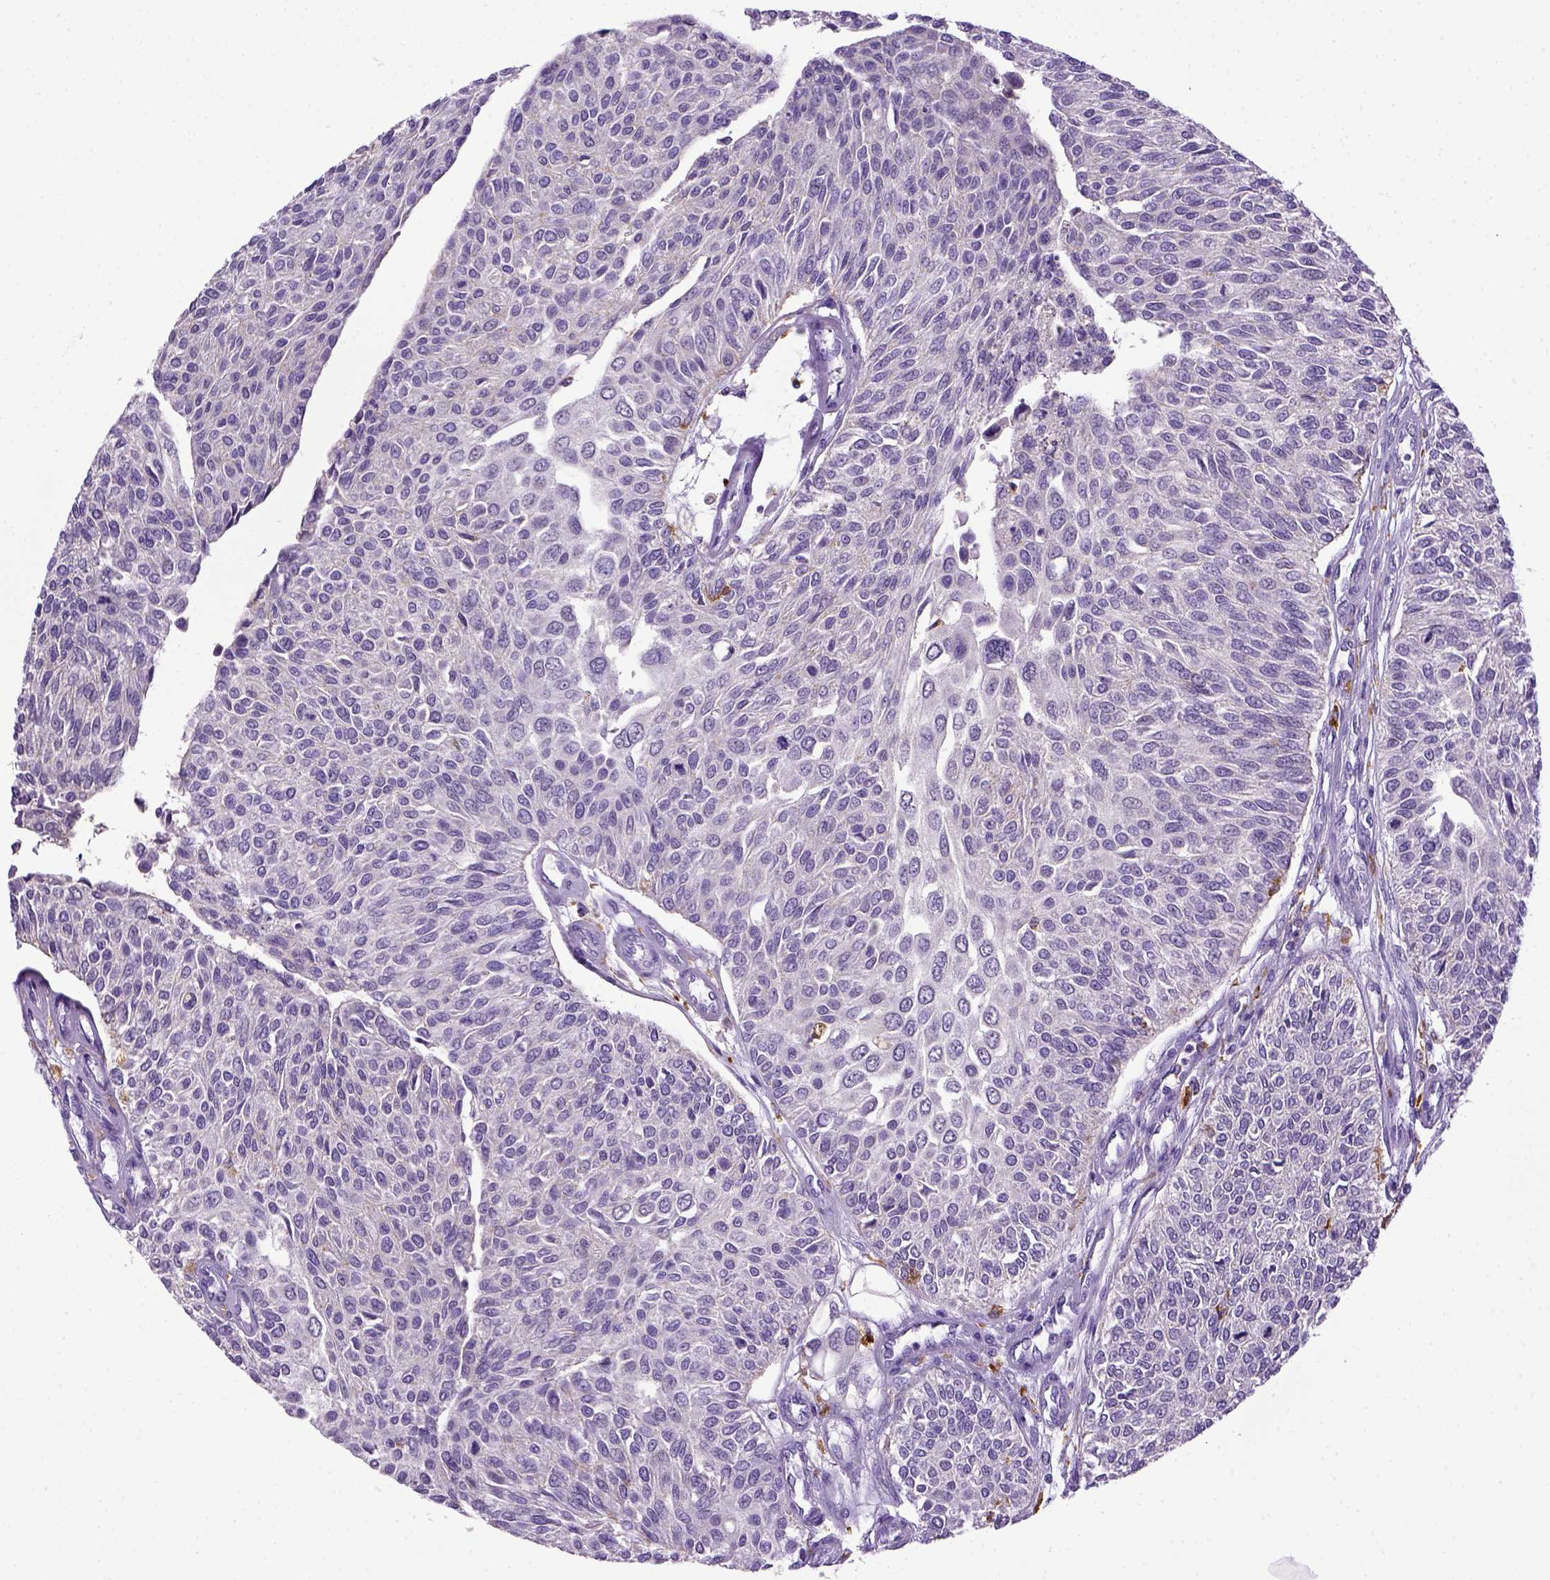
{"staining": {"intensity": "negative", "quantity": "none", "location": "none"}, "tissue": "urothelial cancer", "cell_type": "Tumor cells", "image_type": "cancer", "snomed": [{"axis": "morphology", "description": "Urothelial carcinoma, NOS"}, {"axis": "topography", "description": "Urinary bladder"}], "caption": "DAB (3,3'-diaminobenzidine) immunohistochemical staining of human urothelial cancer exhibits no significant positivity in tumor cells.", "gene": "CD68", "patient": {"sex": "male", "age": 55}}